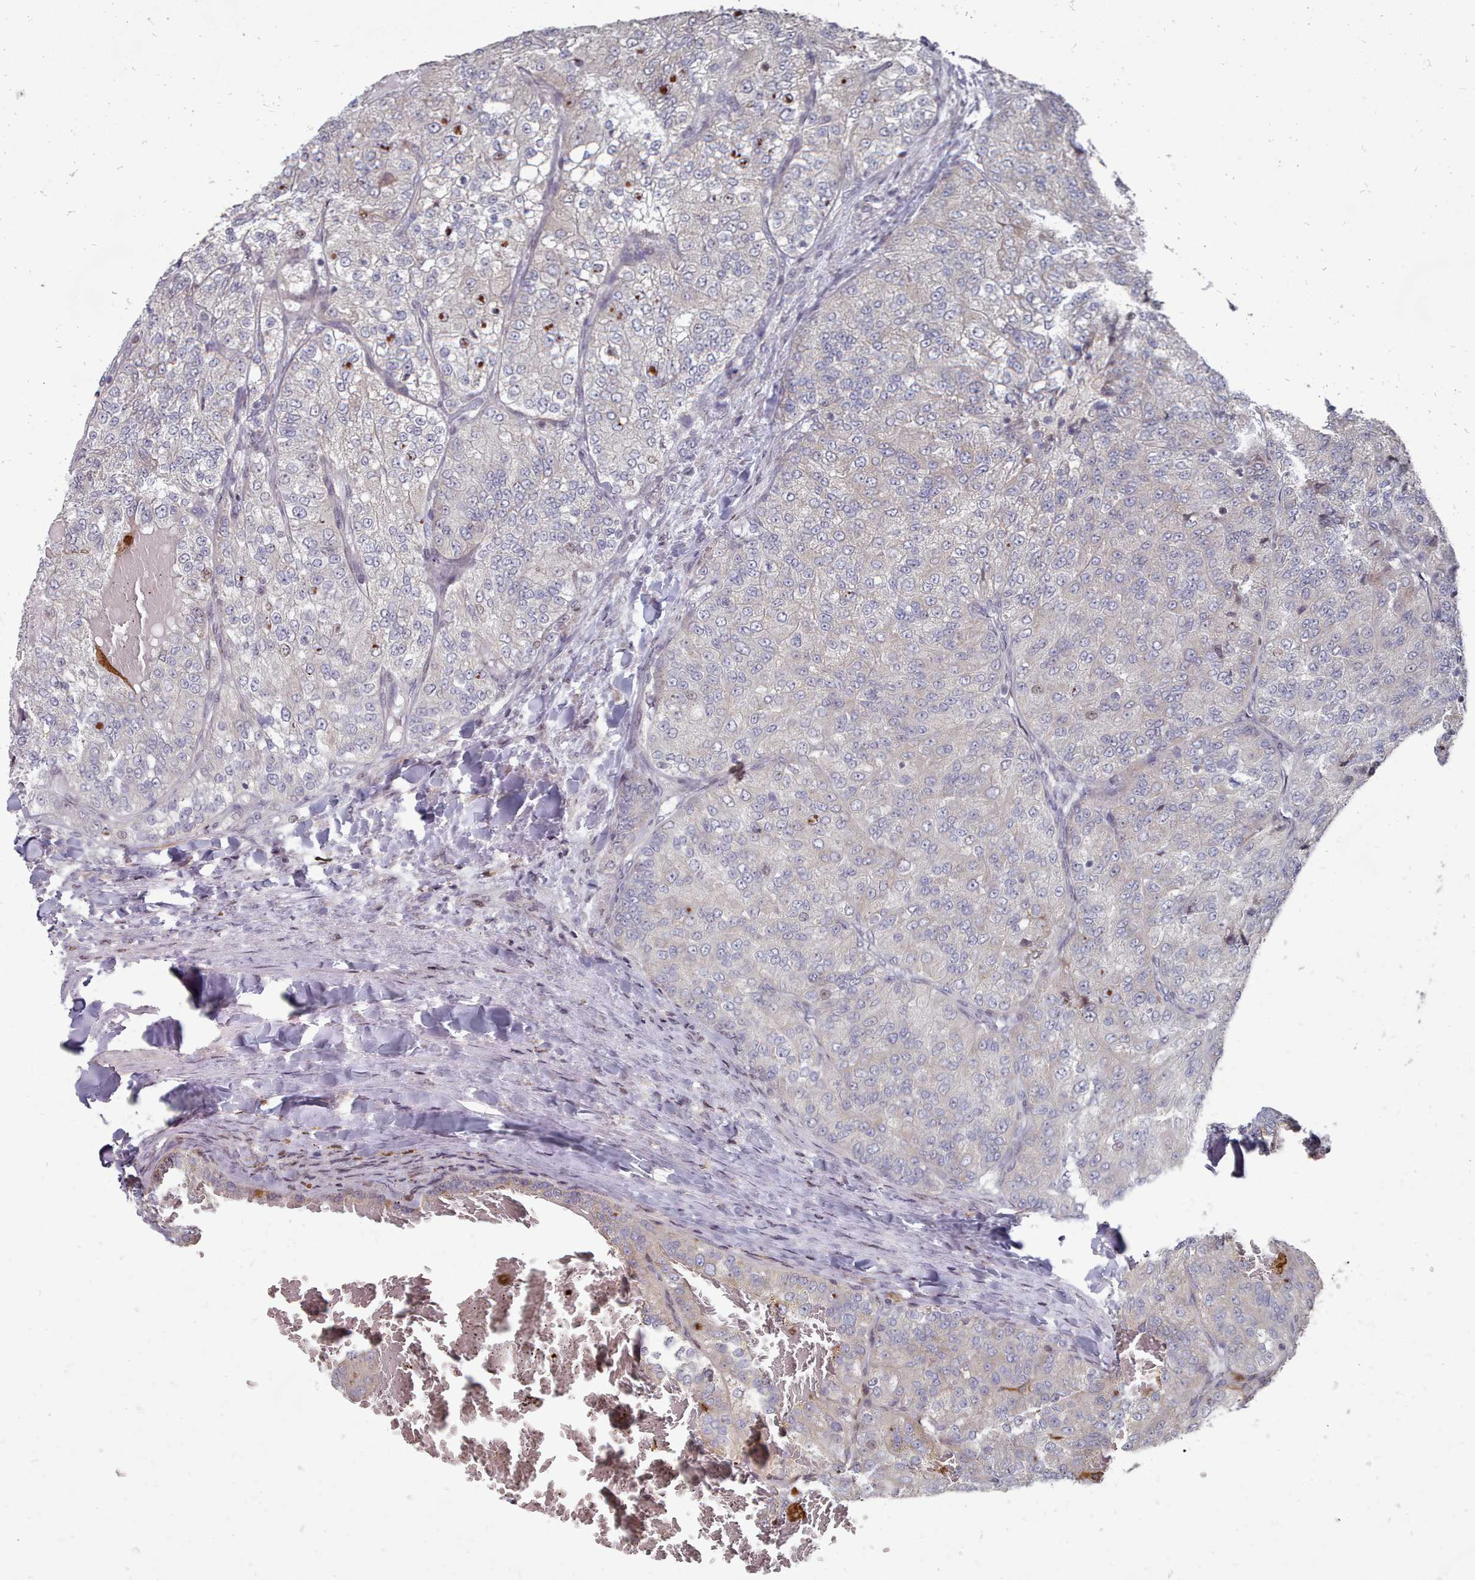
{"staining": {"intensity": "moderate", "quantity": "<25%", "location": "cytoplasmic/membranous"}, "tissue": "renal cancer", "cell_type": "Tumor cells", "image_type": "cancer", "snomed": [{"axis": "morphology", "description": "Adenocarcinoma, NOS"}, {"axis": "topography", "description": "Kidney"}], "caption": "Brown immunohistochemical staining in renal cancer demonstrates moderate cytoplasmic/membranous staining in about <25% of tumor cells.", "gene": "ACKR3", "patient": {"sex": "female", "age": 63}}